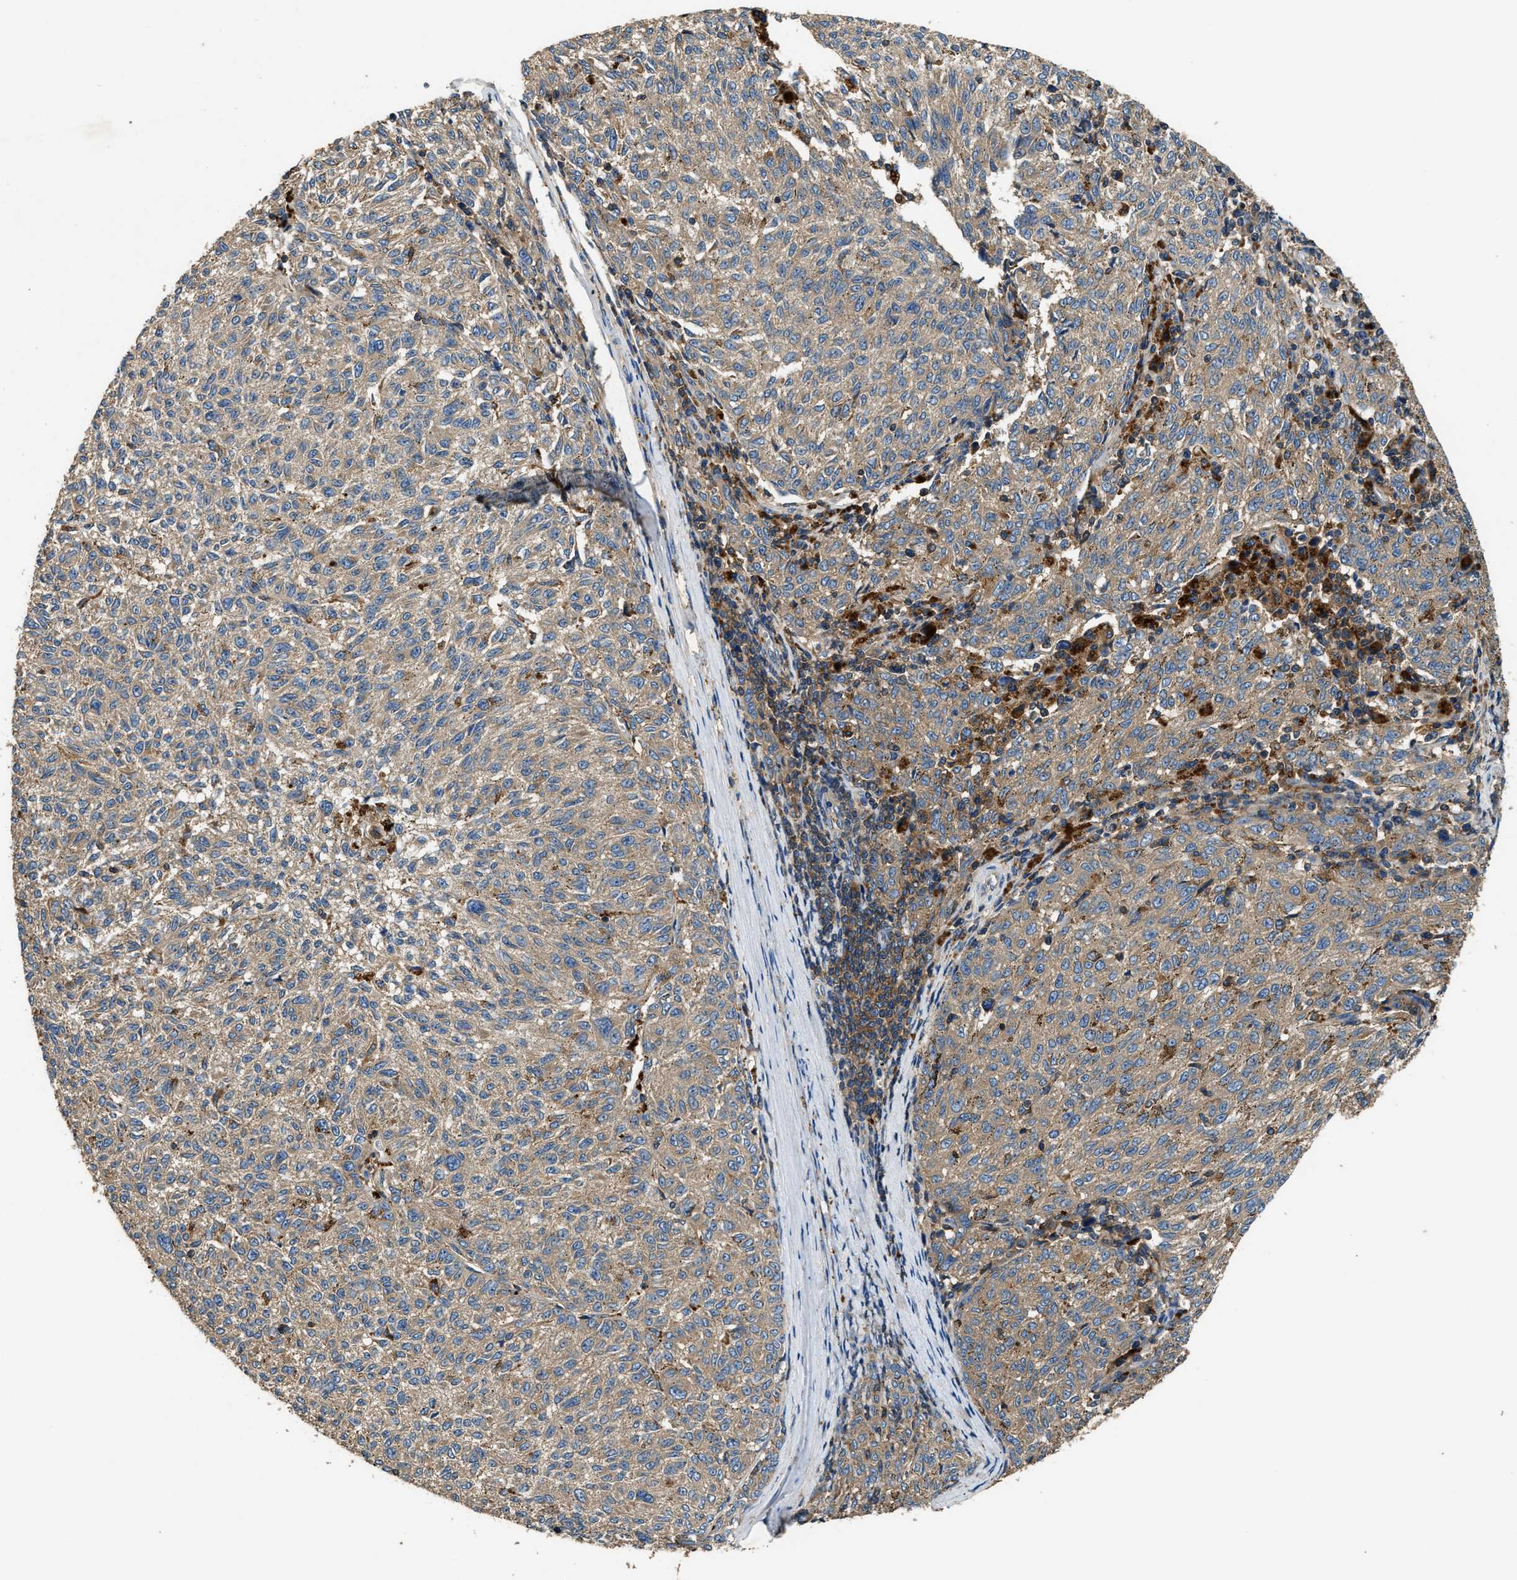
{"staining": {"intensity": "weak", "quantity": ">75%", "location": "cytoplasmic/membranous"}, "tissue": "melanoma", "cell_type": "Tumor cells", "image_type": "cancer", "snomed": [{"axis": "morphology", "description": "Malignant melanoma, NOS"}, {"axis": "topography", "description": "Skin"}], "caption": "Melanoma was stained to show a protein in brown. There is low levels of weak cytoplasmic/membranous staining in approximately >75% of tumor cells.", "gene": "BLOC1S1", "patient": {"sex": "female", "age": 72}}